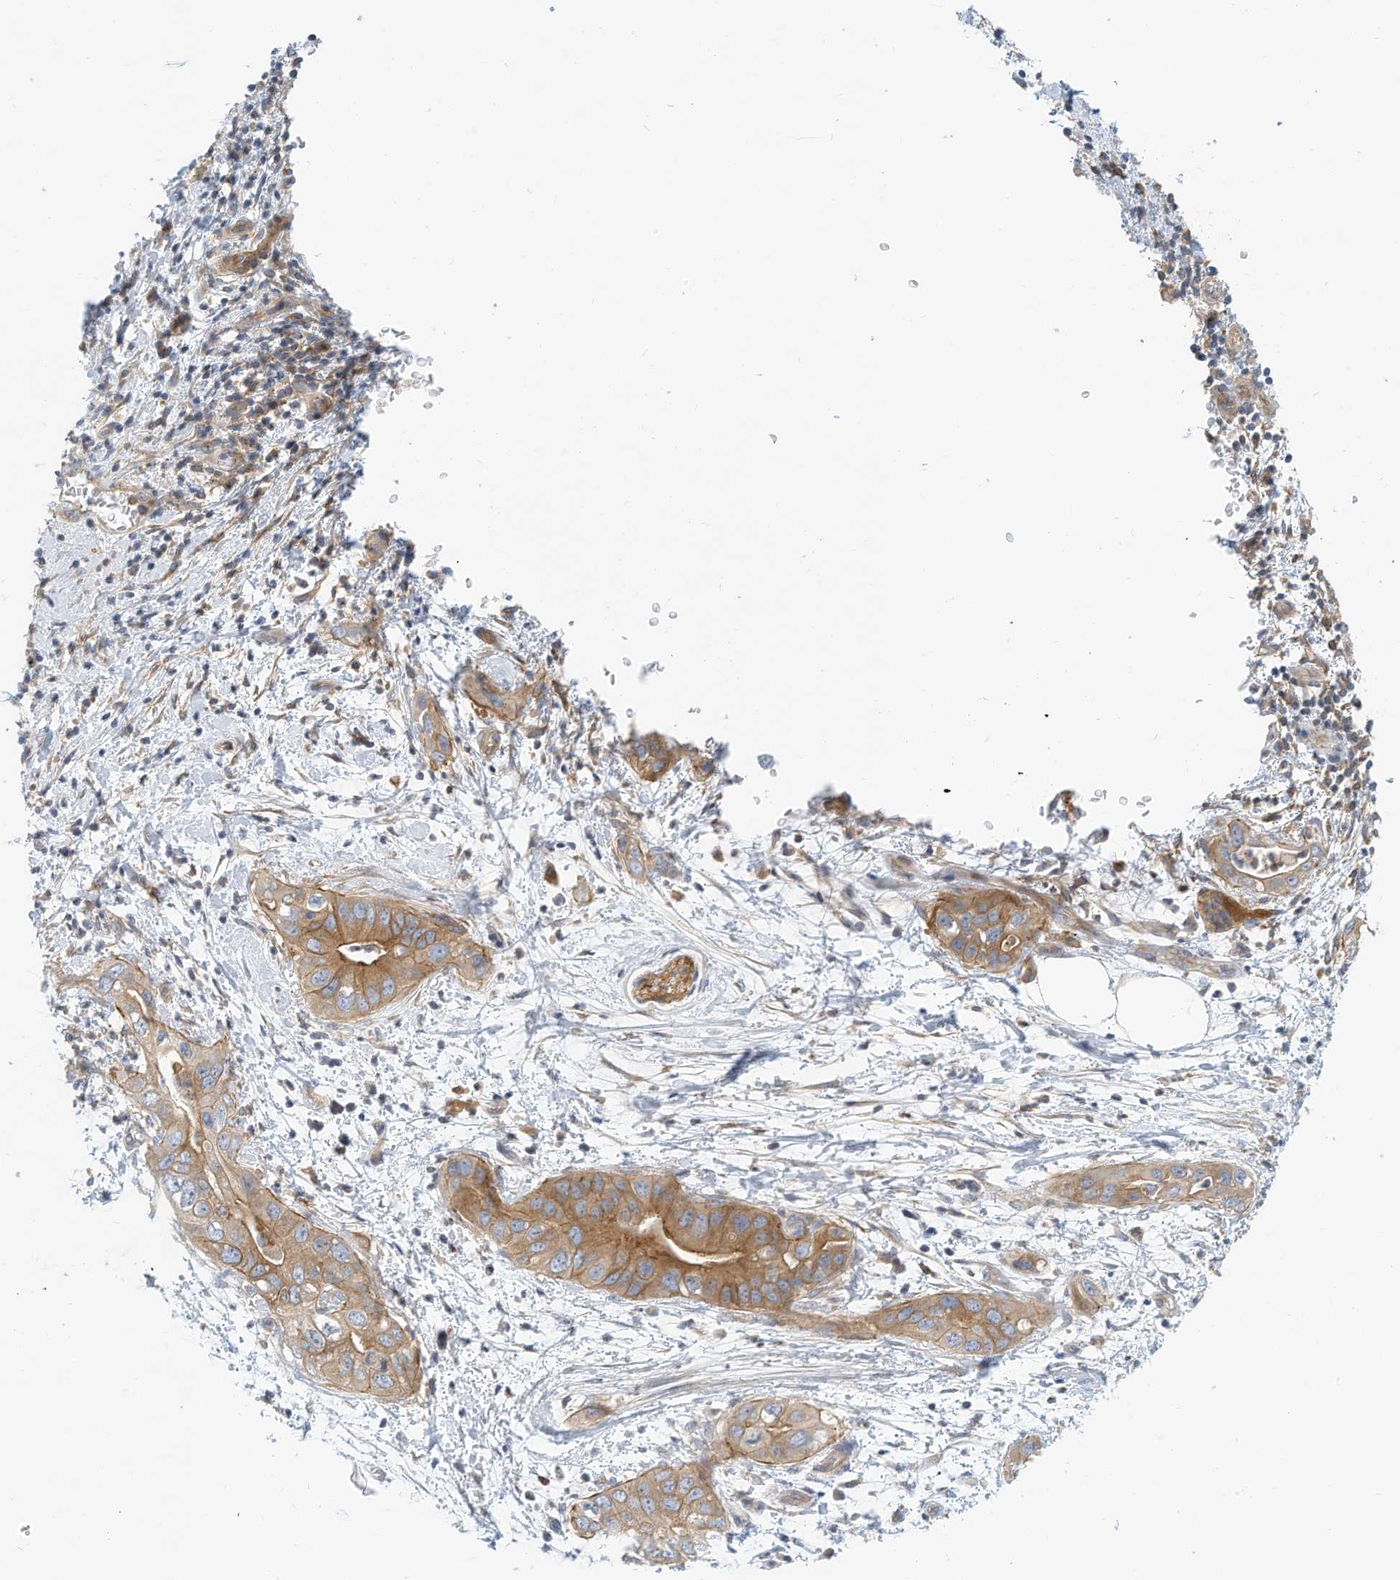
{"staining": {"intensity": "moderate", "quantity": ">75%", "location": "cytoplasmic/membranous"}, "tissue": "pancreatic cancer", "cell_type": "Tumor cells", "image_type": "cancer", "snomed": [{"axis": "morphology", "description": "Adenocarcinoma, NOS"}, {"axis": "topography", "description": "Pancreas"}], "caption": "A brown stain shows moderate cytoplasmic/membranous staining of a protein in pancreatic adenocarcinoma tumor cells.", "gene": "MICAL1", "patient": {"sex": "female", "age": 78}}